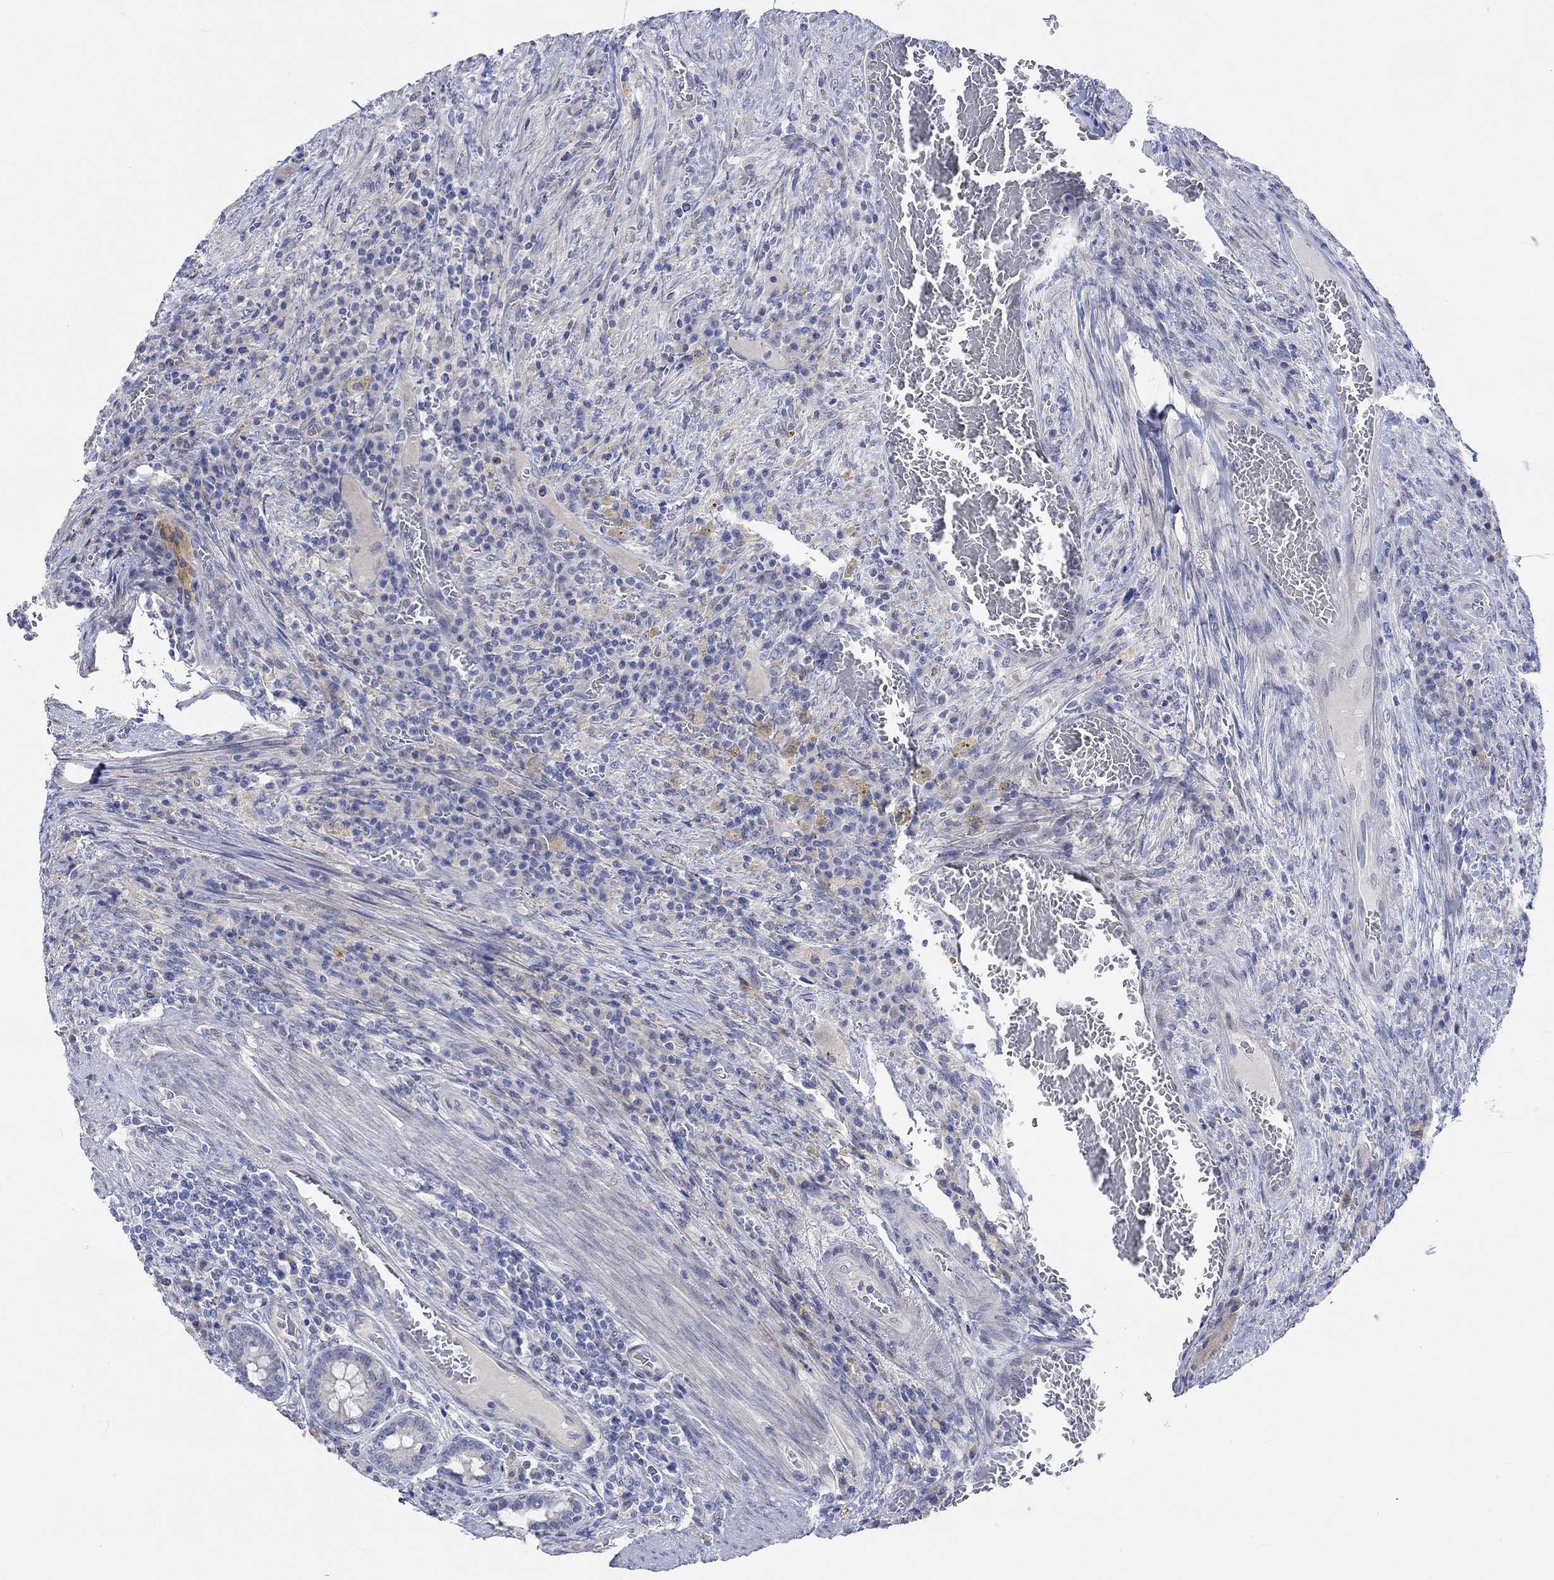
{"staining": {"intensity": "negative", "quantity": "none", "location": "none"}, "tissue": "colorectal cancer", "cell_type": "Tumor cells", "image_type": "cancer", "snomed": [{"axis": "morphology", "description": "Adenocarcinoma, NOS"}, {"axis": "topography", "description": "Colon"}], "caption": "Human colorectal cancer stained for a protein using immunohistochemistry (IHC) shows no staining in tumor cells.", "gene": "DLK1", "patient": {"sex": "female", "age": 86}}